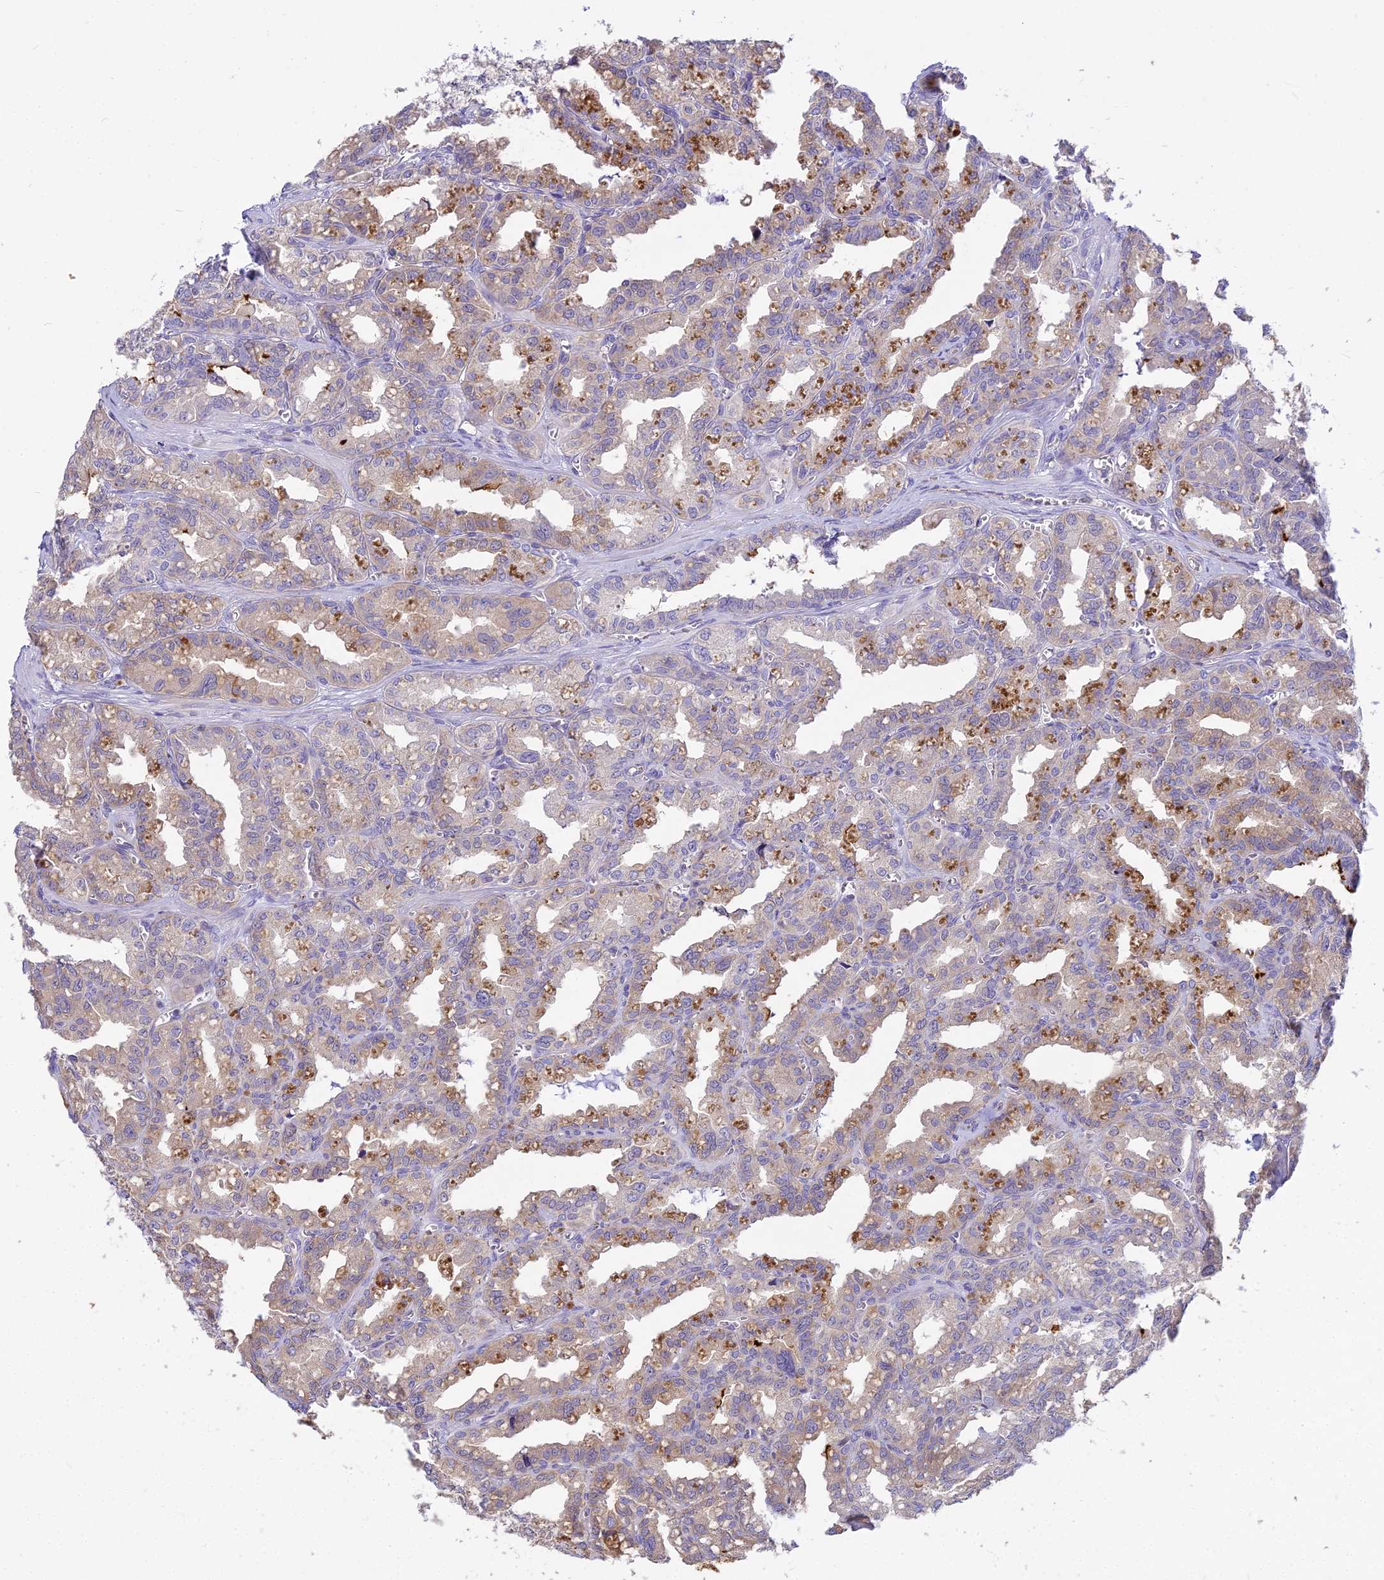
{"staining": {"intensity": "moderate", "quantity": "<25%", "location": "cytoplasmic/membranous"}, "tissue": "seminal vesicle", "cell_type": "Glandular cells", "image_type": "normal", "snomed": [{"axis": "morphology", "description": "Normal tissue, NOS"}, {"axis": "topography", "description": "Prostate"}, {"axis": "topography", "description": "Seminal veicle"}], "caption": "DAB immunohistochemical staining of unremarkable seminal vesicle exhibits moderate cytoplasmic/membranous protein expression in approximately <25% of glandular cells. (DAB = brown stain, brightfield microscopy at high magnification).", "gene": "SMIM24", "patient": {"sex": "male", "age": 51}}